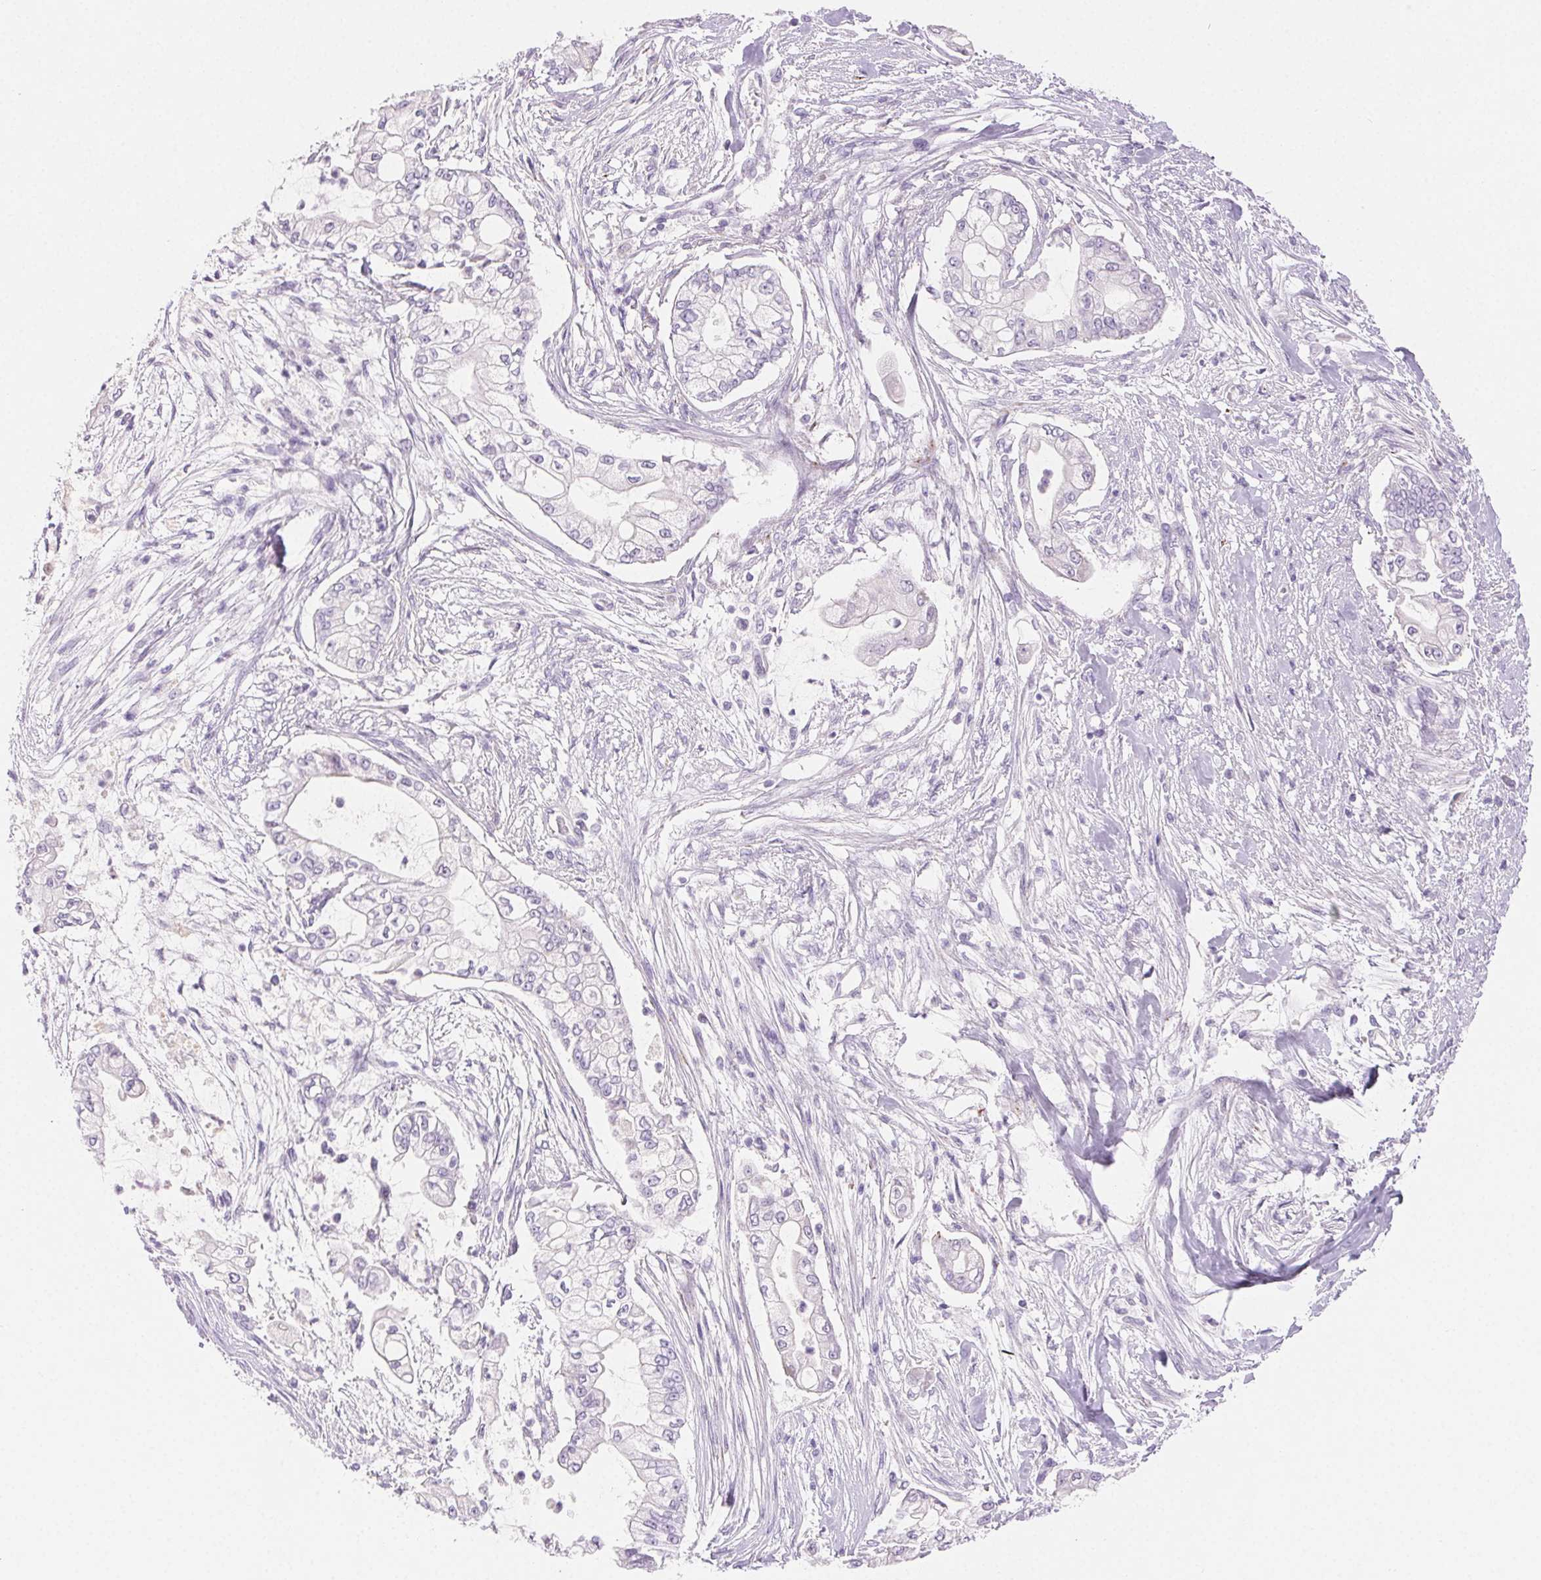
{"staining": {"intensity": "negative", "quantity": "none", "location": "none"}, "tissue": "pancreatic cancer", "cell_type": "Tumor cells", "image_type": "cancer", "snomed": [{"axis": "morphology", "description": "Adenocarcinoma, NOS"}, {"axis": "topography", "description": "Pancreas"}], "caption": "Tumor cells are negative for brown protein staining in pancreatic adenocarcinoma. (DAB immunohistochemistry with hematoxylin counter stain).", "gene": "CLDN16", "patient": {"sex": "female", "age": 69}}